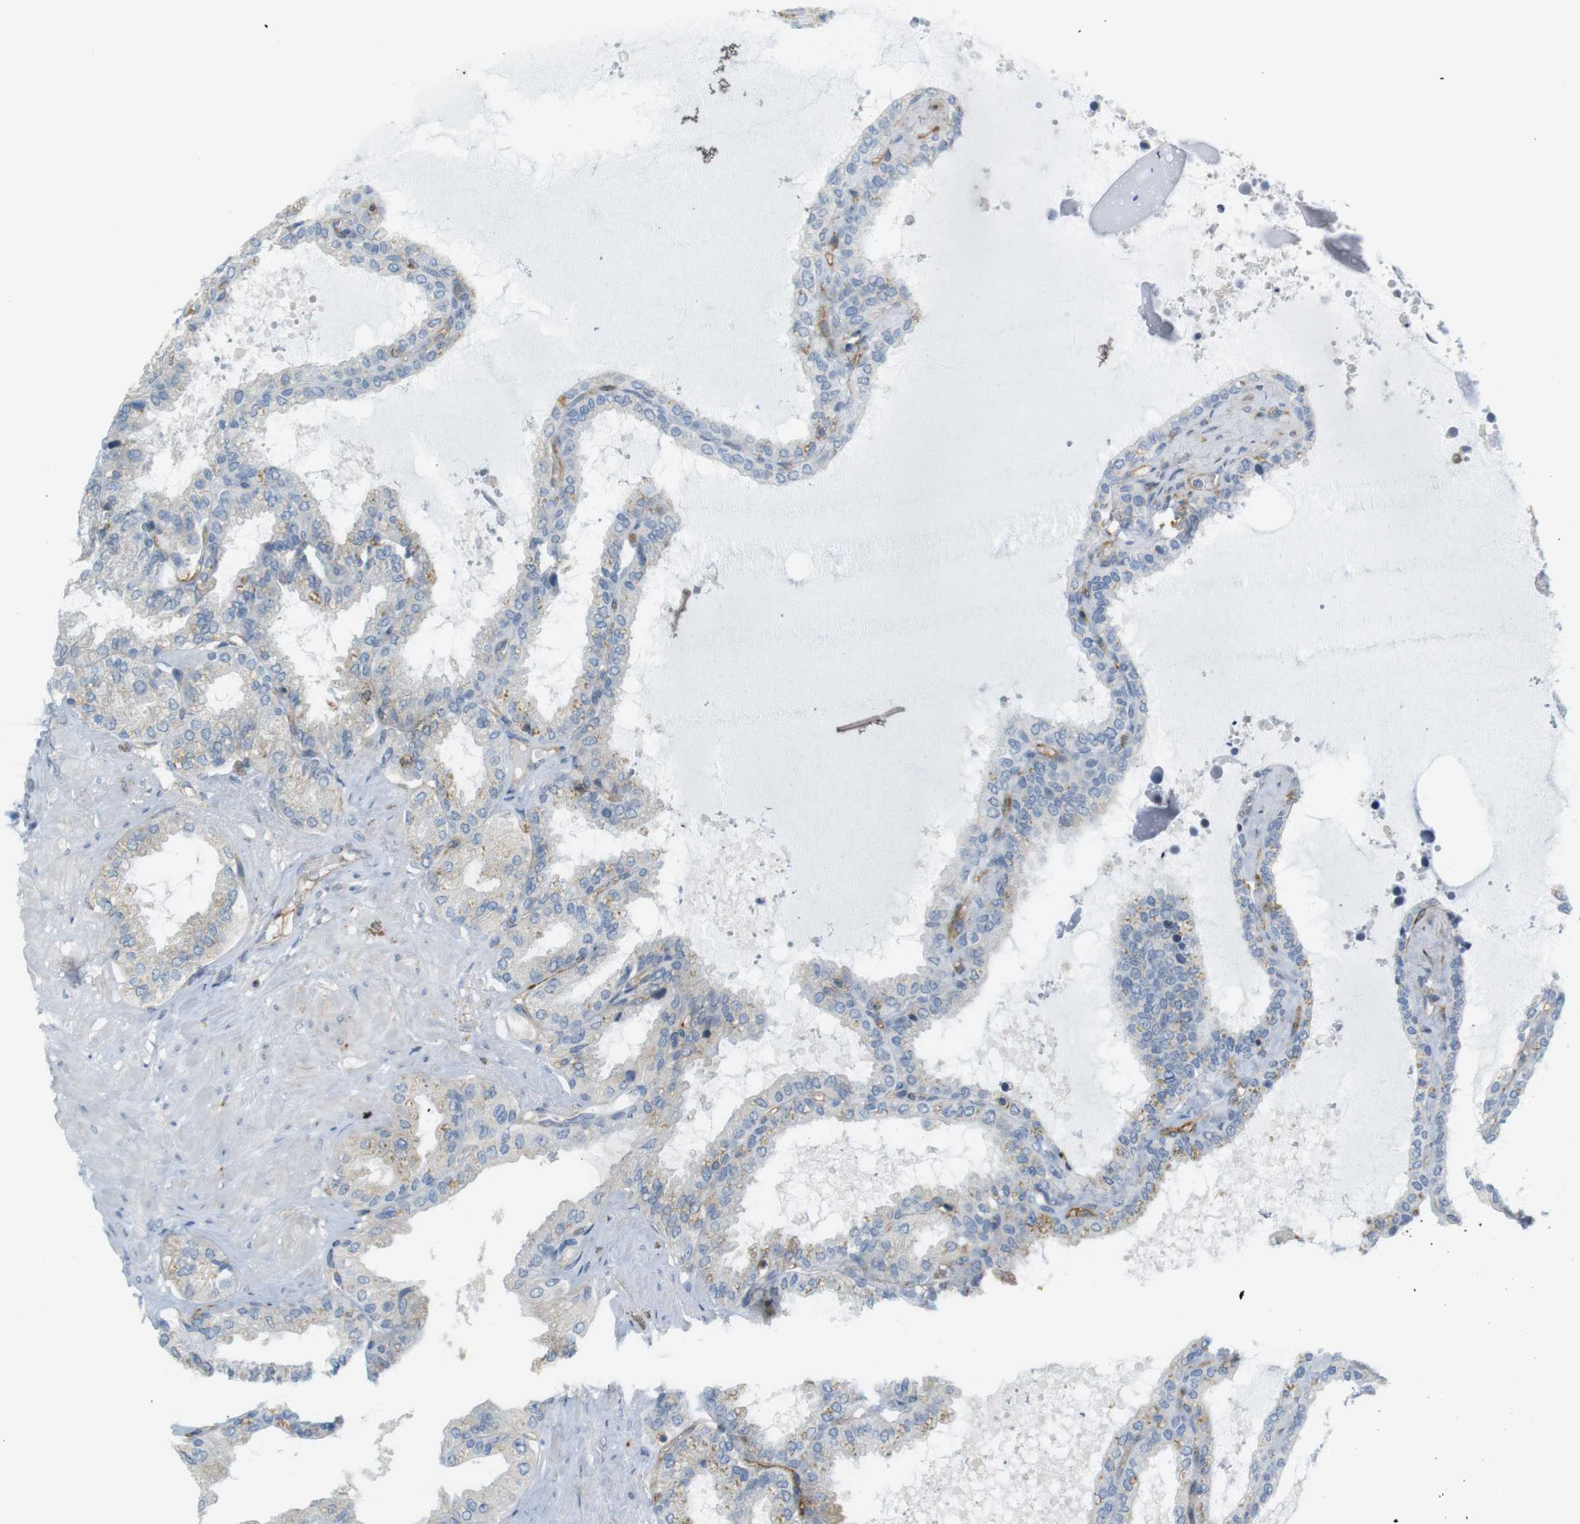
{"staining": {"intensity": "moderate", "quantity": "<25%", "location": "cytoplasmic/membranous"}, "tissue": "seminal vesicle", "cell_type": "Glandular cells", "image_type": "normal", "snomed": [{"axis": "morphology", "description": "Normal tissue, NOS"}, {"axis": "topography", "description": "Seminal veicle"}], "caption": "Brown immunohistochemical staining in normal seminal vesicle reveals moderate cytoplasmic/membranous staining in about <25% of glandular cells.", "gene": "F2R", "patient": {"sex": "male", "age": 46}}